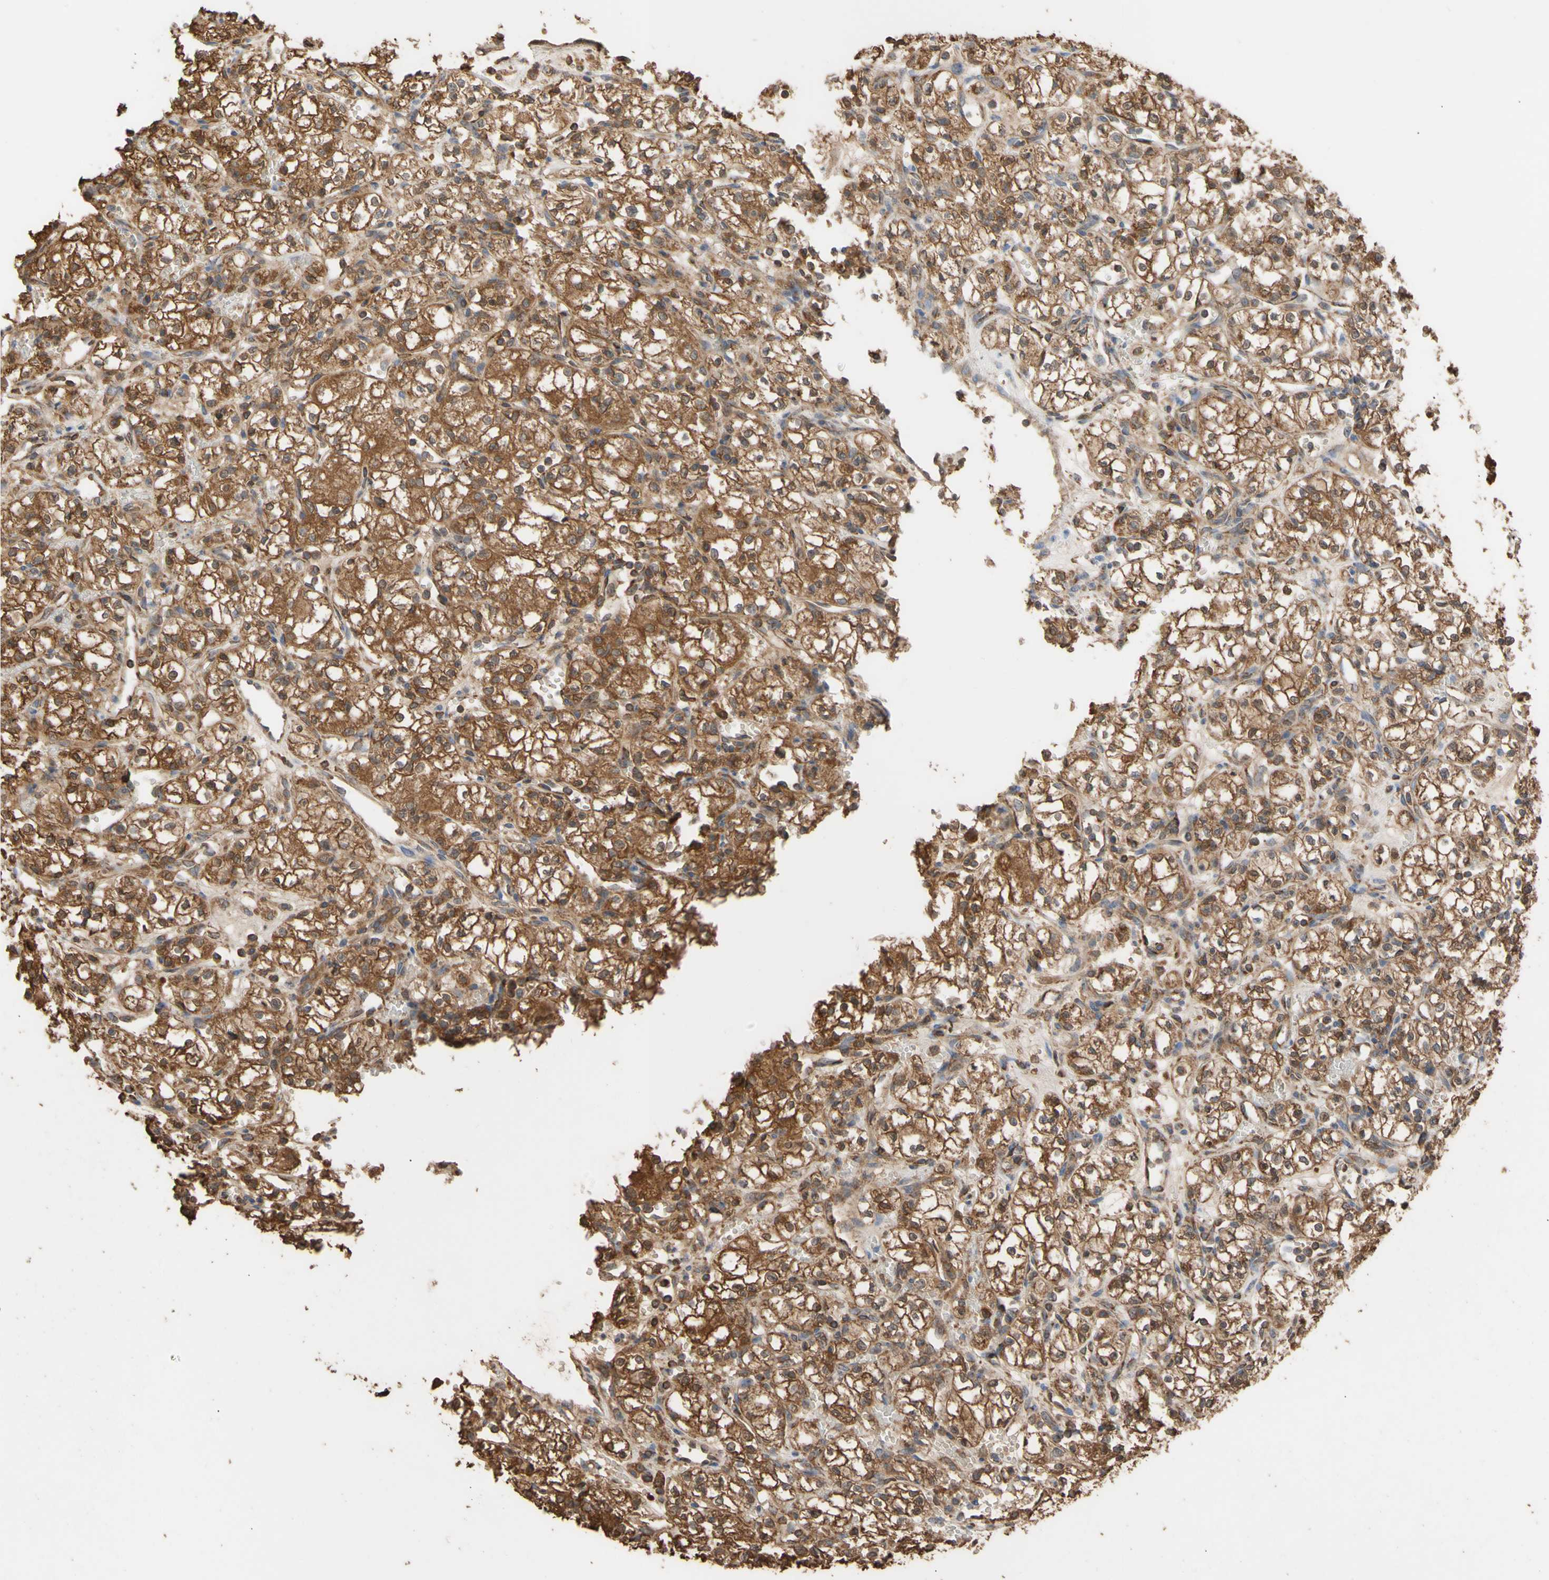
{"staining": {"intensity": "moderate", "quantity": ">75%", "location": "cytoplasmic/membranous"}, "tissue": "renal cancer", "cell_type": "Tumor cells", "image_type": "cancer", "snomed": [{"axis": "morphology", "description": "Normal tissue, NOS"}, {"axis": "morphology", "description": "Adenocarcinoma, NOS"}, {"axis": "topography", "description": "Kidney"}], "caption": "About >75% of tumor cells in renal adenocarcinoma exhibit moderate cytoplasmic/membranous protein positivity as visualized by brown immunohistochemical staining.", "gene": "ALDH9A1", "patient": {"sex": "male", "age": 59}}